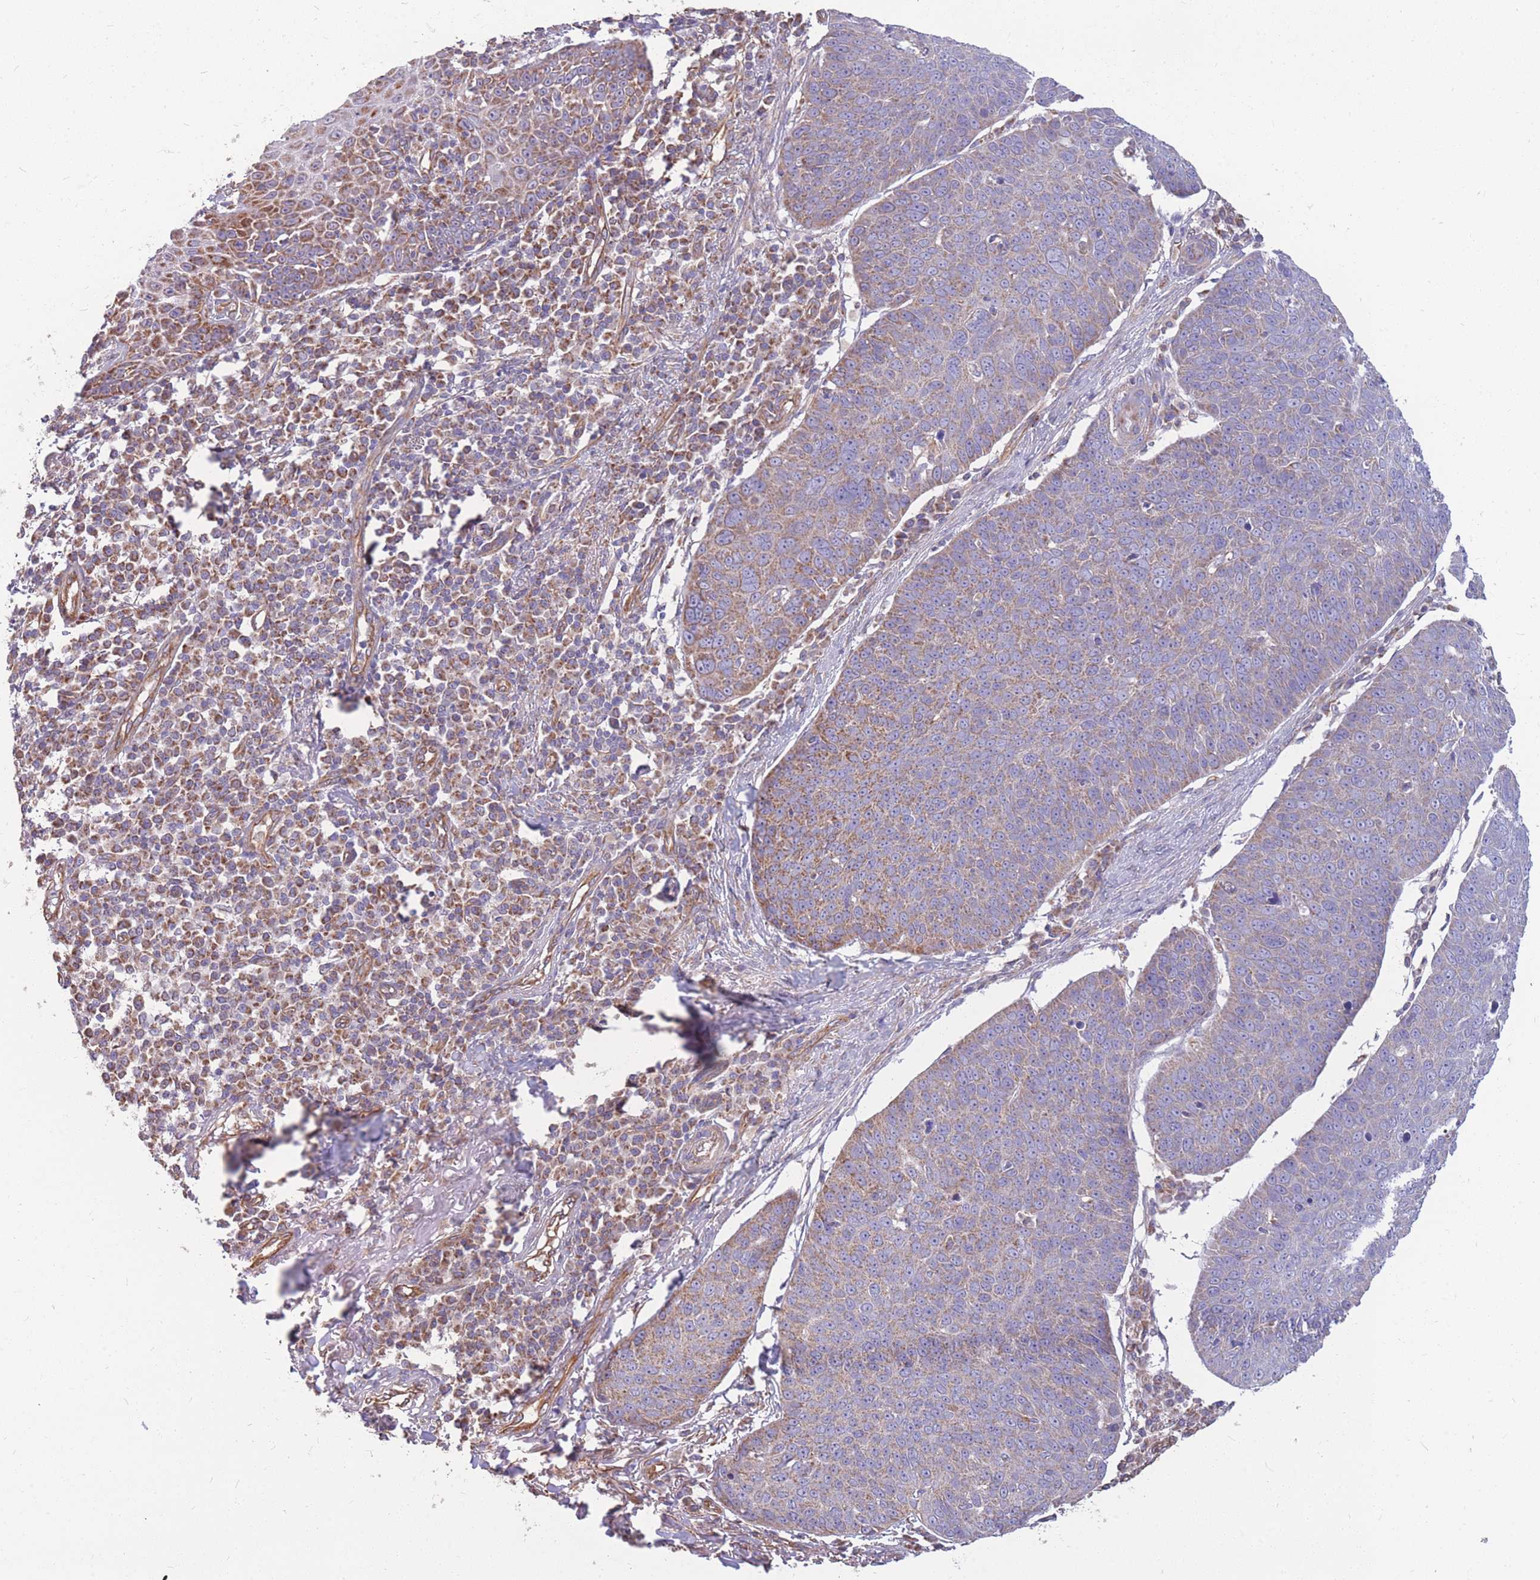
{"staining": {"intensity": "moderate", "quantity": ">75%", "location": "cytoplasmic/membranous"}, "tissue": "skin cancer", "cell_type": "Tumor cells", "image_type": "cancer", "snomed": [{"axis": "morphology", "description": "Squamous cell carcinoma, NOS"}, {"axis": "topography", "description": "Skin"}], "caption": "Skin cancer stained for a protein (brown) exhibits moderate cytoplasmic/membranous positive expression in about >75% of tumor cells.", "gene": "MRPS9", "patient": {"sex": "male", "age": 71}}